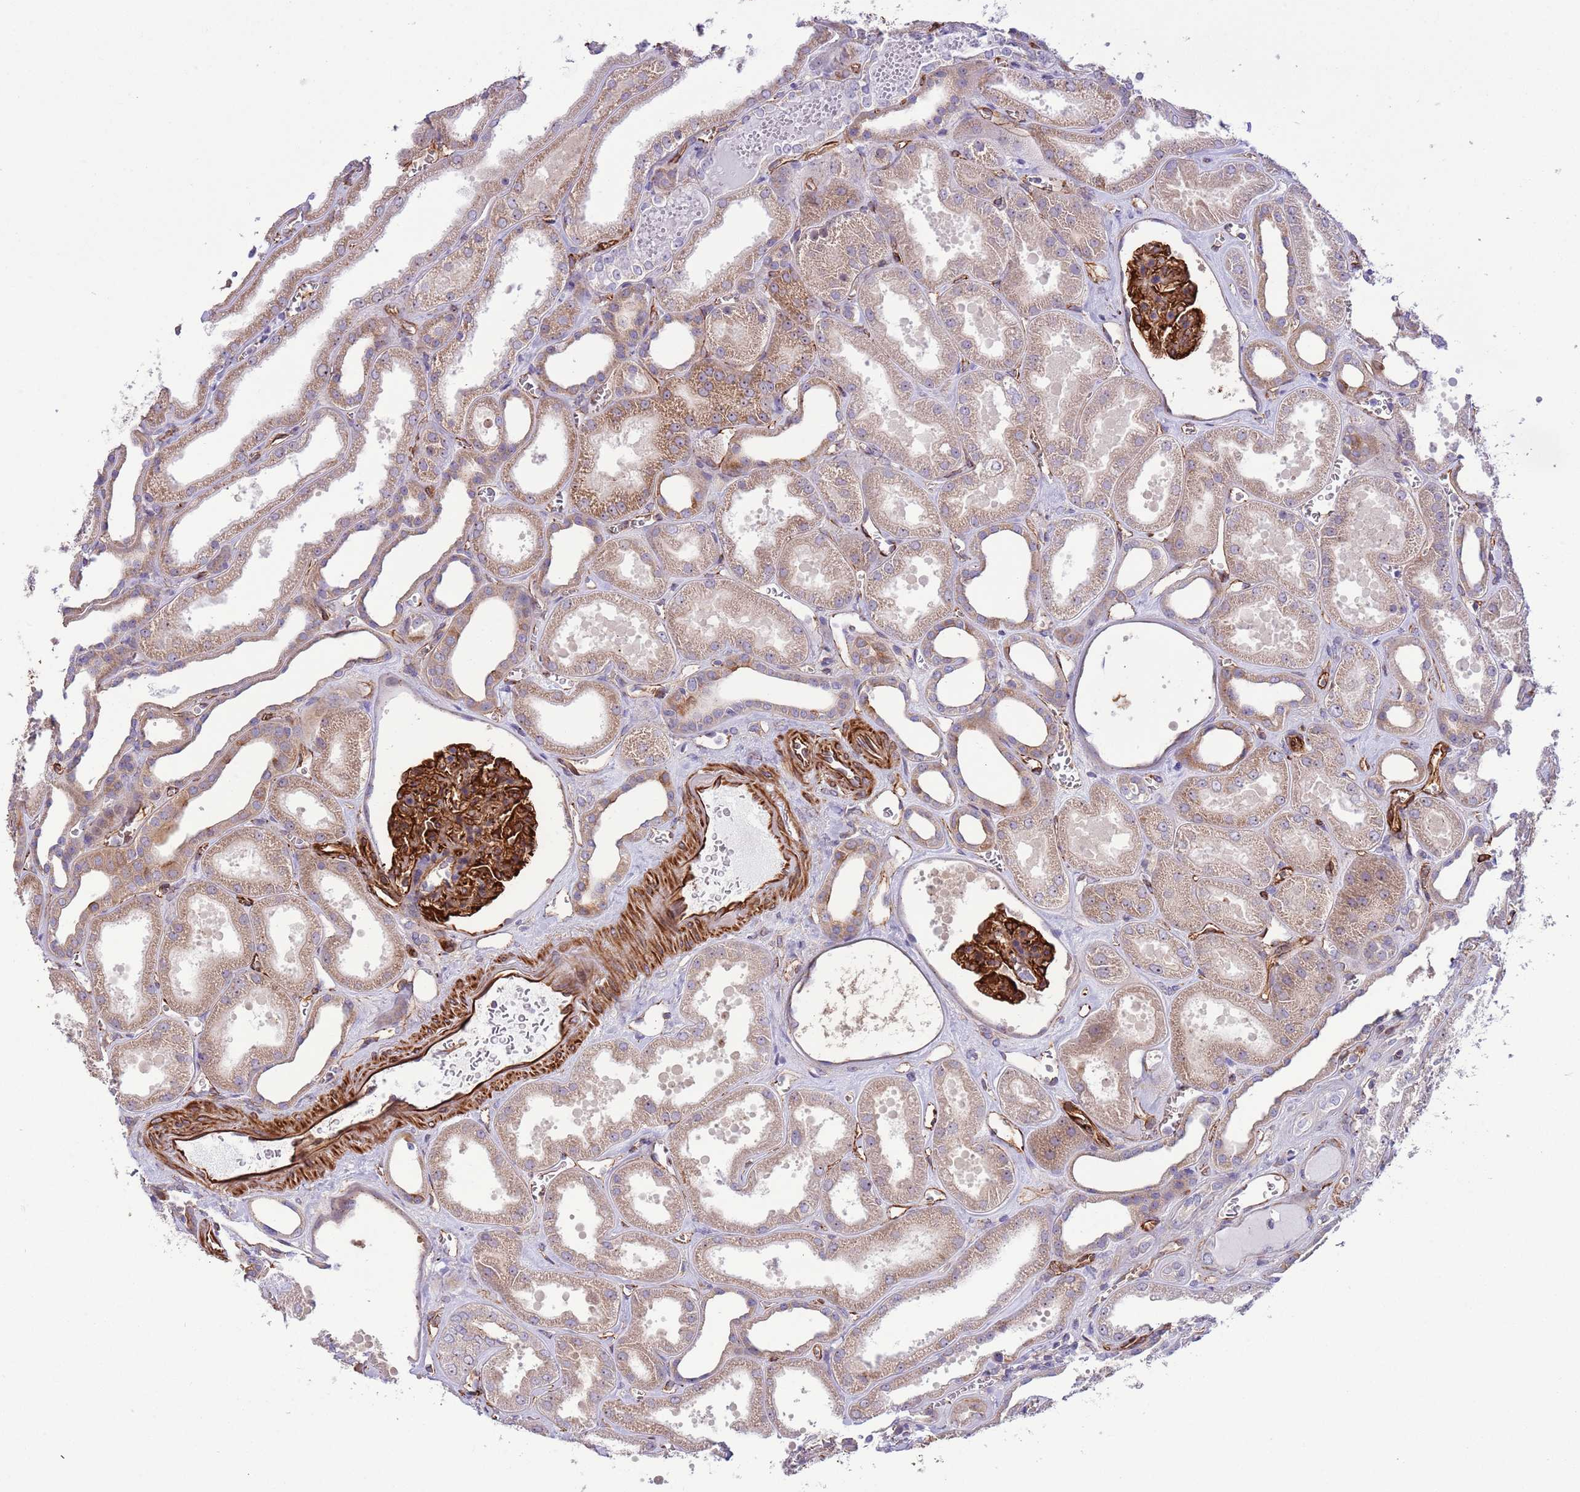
{"staining": {"intensity": "strong", "quantity": ">75%", "location": "cytoplasmic/membranous"}, "tissue": "kidney", "cell_type": "Cells in glomeruli", "image_type": "normal", "snomed": [{"axis": "morphology", "description": "Normal tissue, NOS"}, {"axis": "morphology", "description": "Adenocarcinoma, NOS"}, {"axis": "topography", "description": "Kidney"}], "caption": "An IHC photomicrograph of unremarkable tissue is shown. Protein staining in brown labels strong cytoplasmic/membranous positivity in kidney within cells in glomeruli.", "gene": "GAS2L3", "patient": {"sex": "female", "age": 68}}